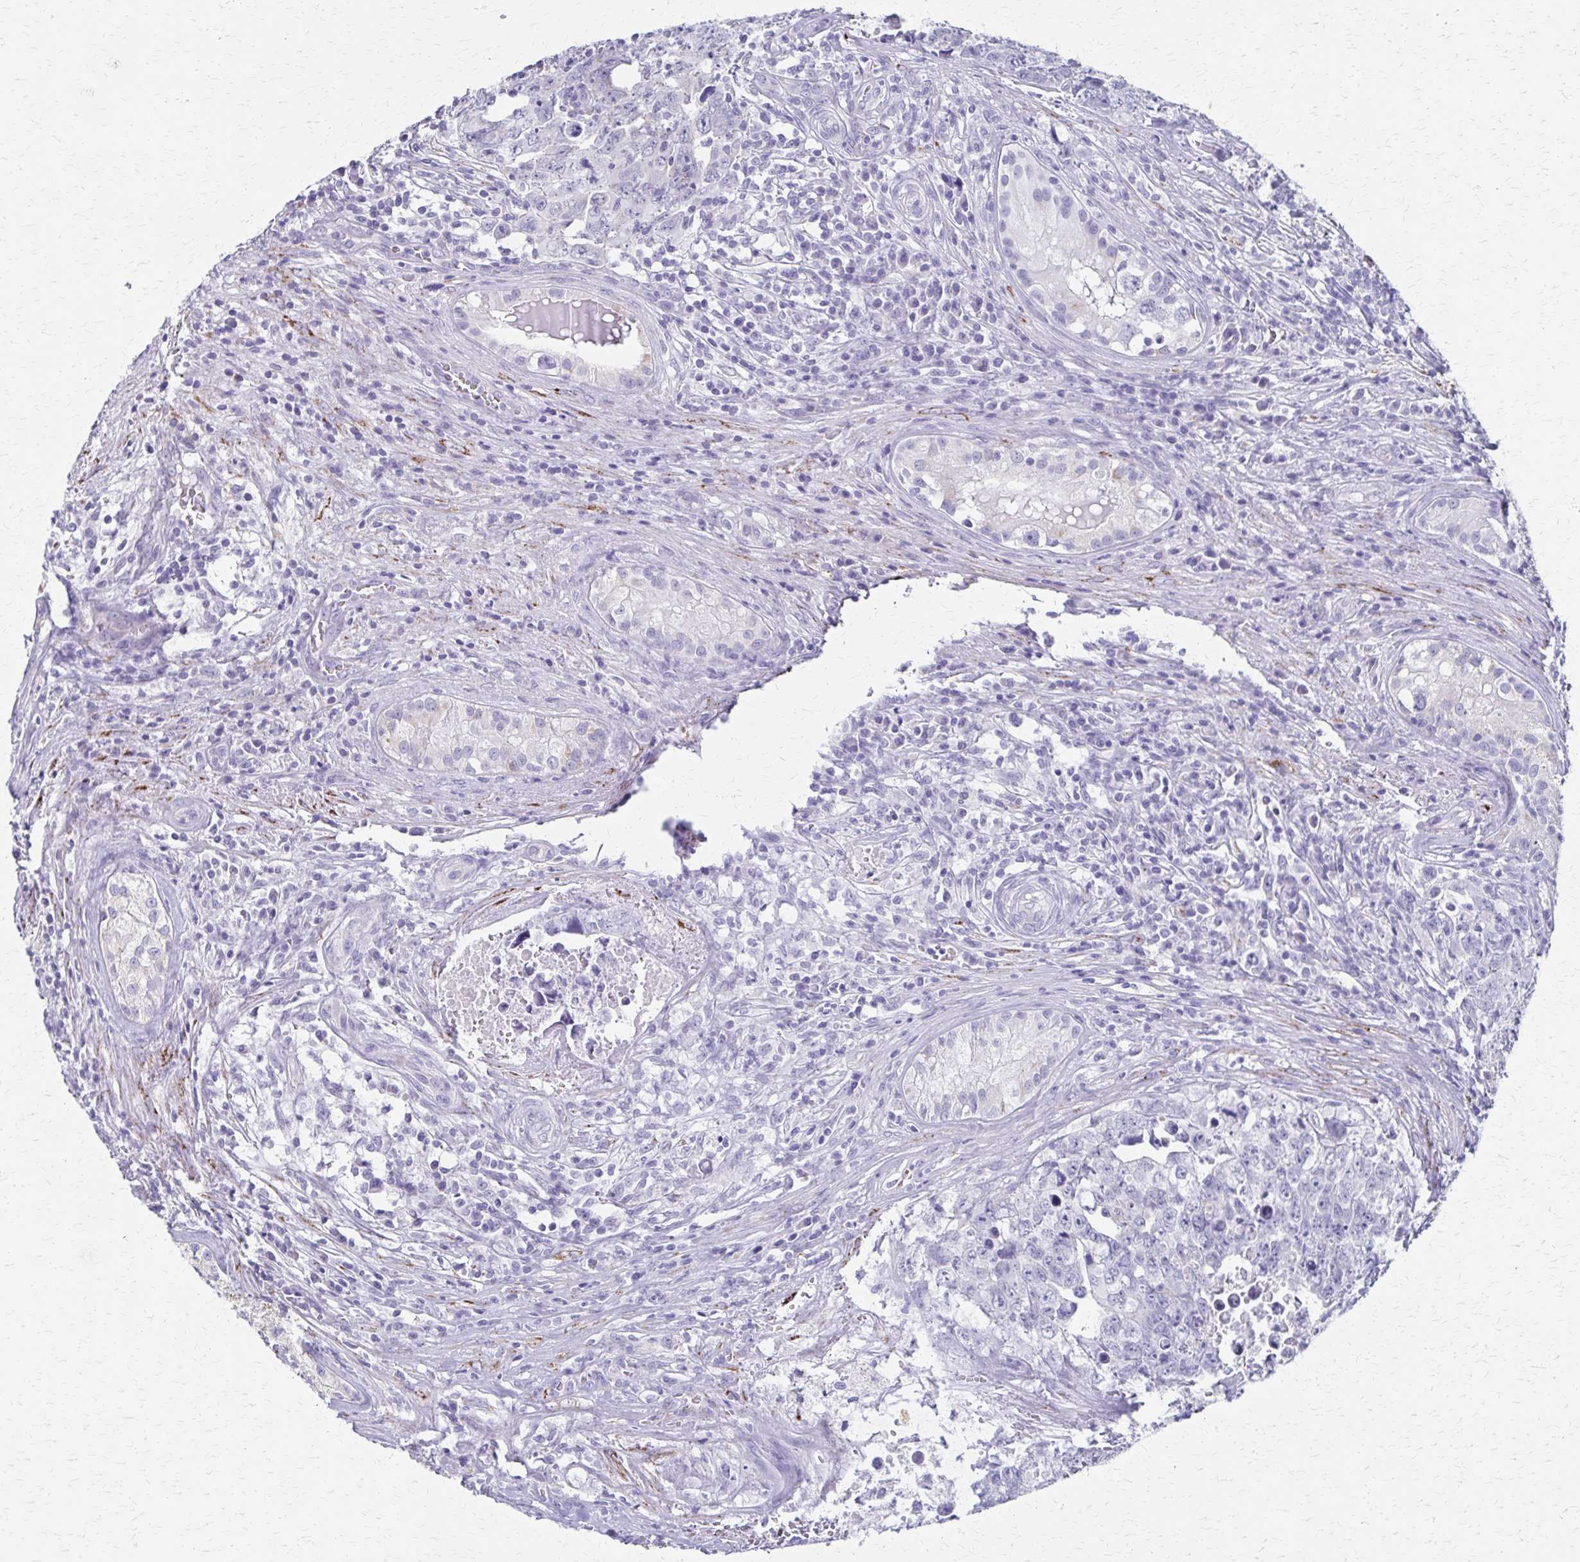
{"staining": {"intensity": "negative", "quantity": "none", "location": "none"}, "tissue": "testis cancer", "cell_type": "Tumor cells", "image_type": "cancer", "snomed": [{"axis": "morphology", "description": "Carcinoma, Embryonal, NOS"}, {"axis": "topography", "description": "Testis"}], "caption": "Immunohistochemistry image of neoplastic tissue: testis cancer stained with DAB (3,3'-diaminobenzidine) reveals no significant protein positivity in tumor cells.", "gene": "ZSCAN5B", "patient": {"sex": "male", "age": 24}}